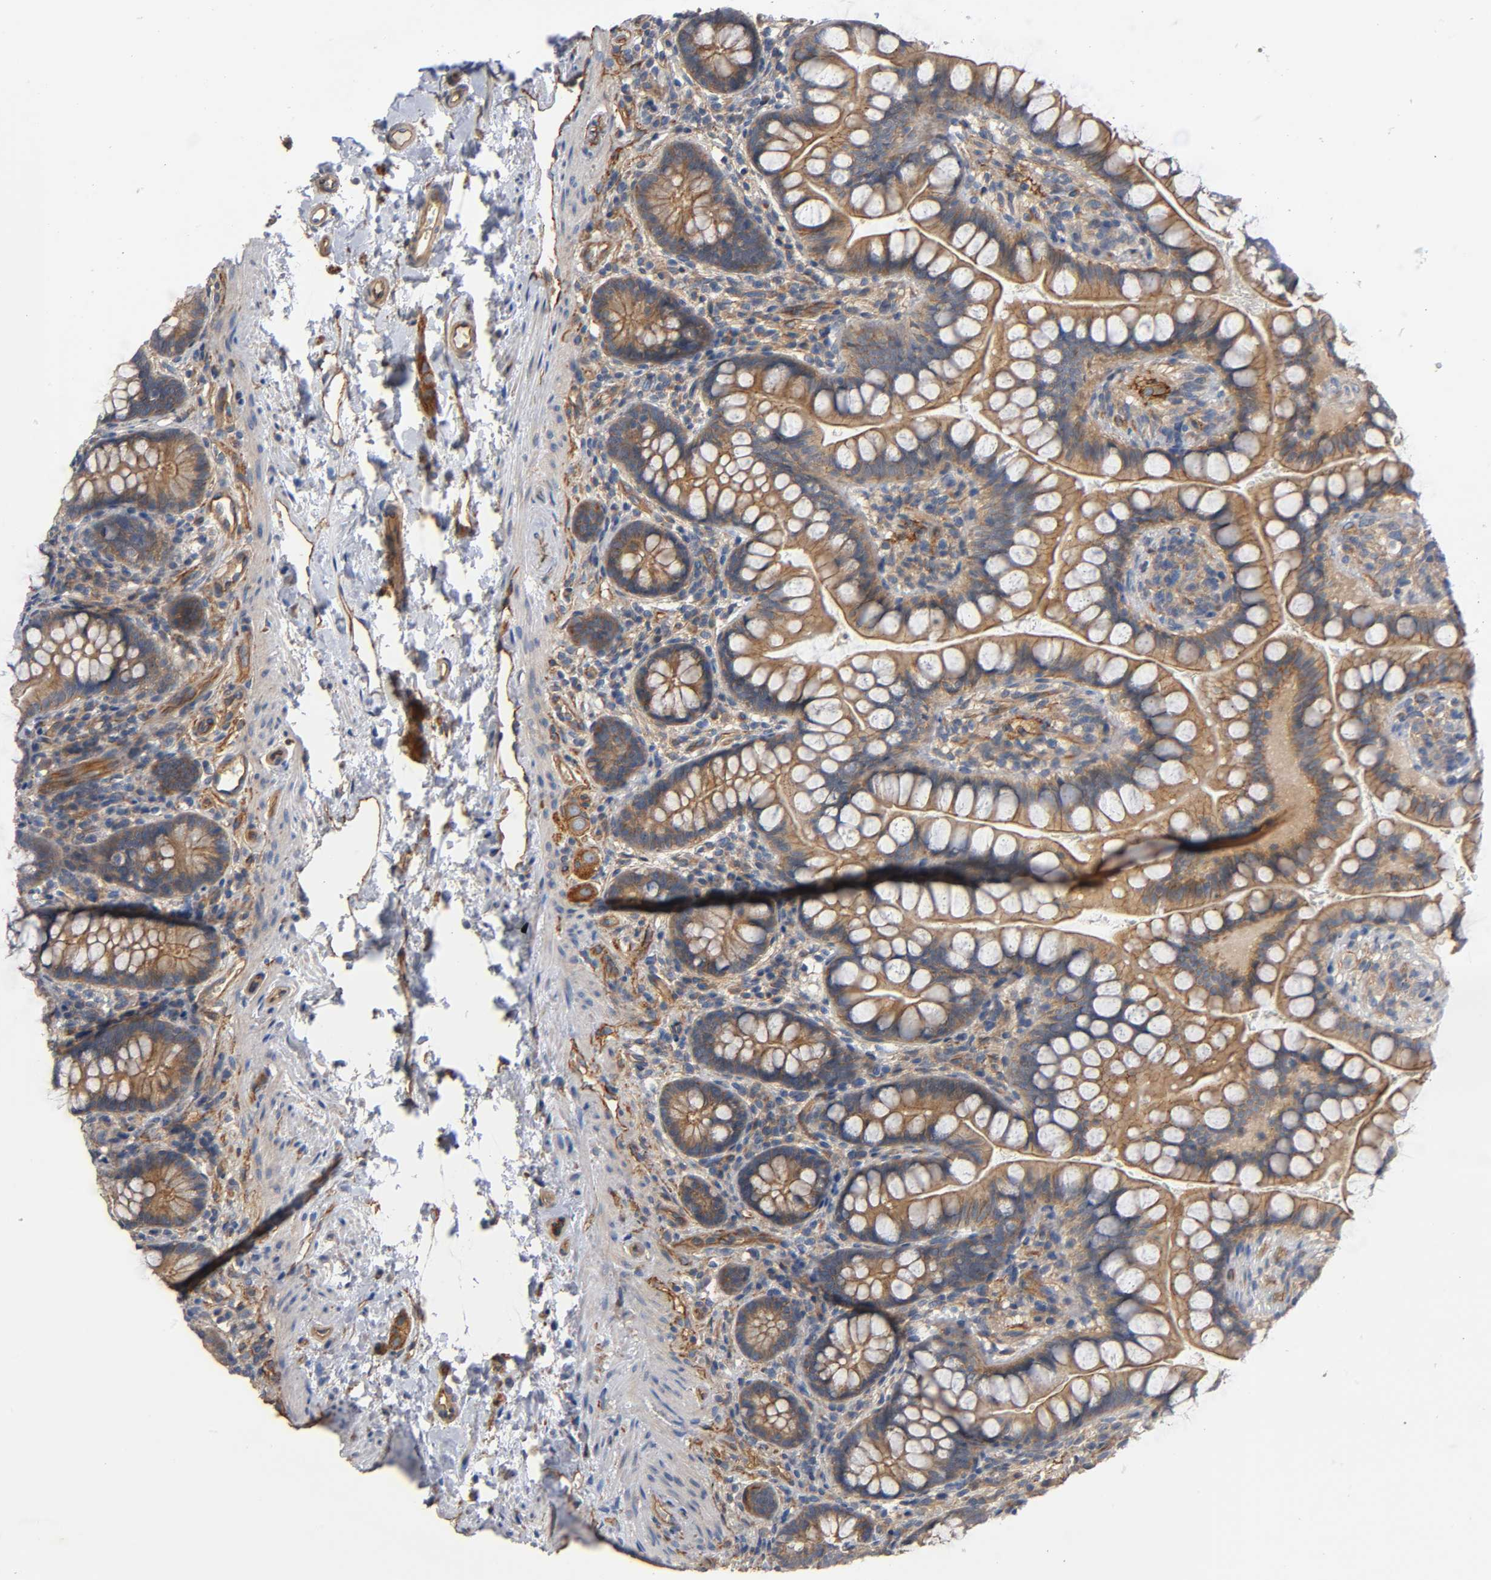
{"staining": {"intensity": "moderate", "quantity": ">75%", "location": "cytoplasmic/membranous"}, "tissue": "small intestine", "cell_type": "Glandular cells", "image_type": "normal", "snomed": [{"axis": "morphology", "description": "Normal tissue, NOS"}, {"axis": "topography", "description": "Small intestine"}], "caption": "Immunohistochemistry staining of unremarkable small intestine, which demonstrates medium levels of moderate cytoplasmic/membranous expression in approximately >75% of glandular cells indicating moderate cytoplasmic/membranous protein positivity. The staining was performed using DAB (3,3'-diaminobenzidine) (brown) for protein detection and nuclei were counterstained in hematoxylin (blue).", "gene": "MARS1", "patient": {"sex": "female", "age": 58}}